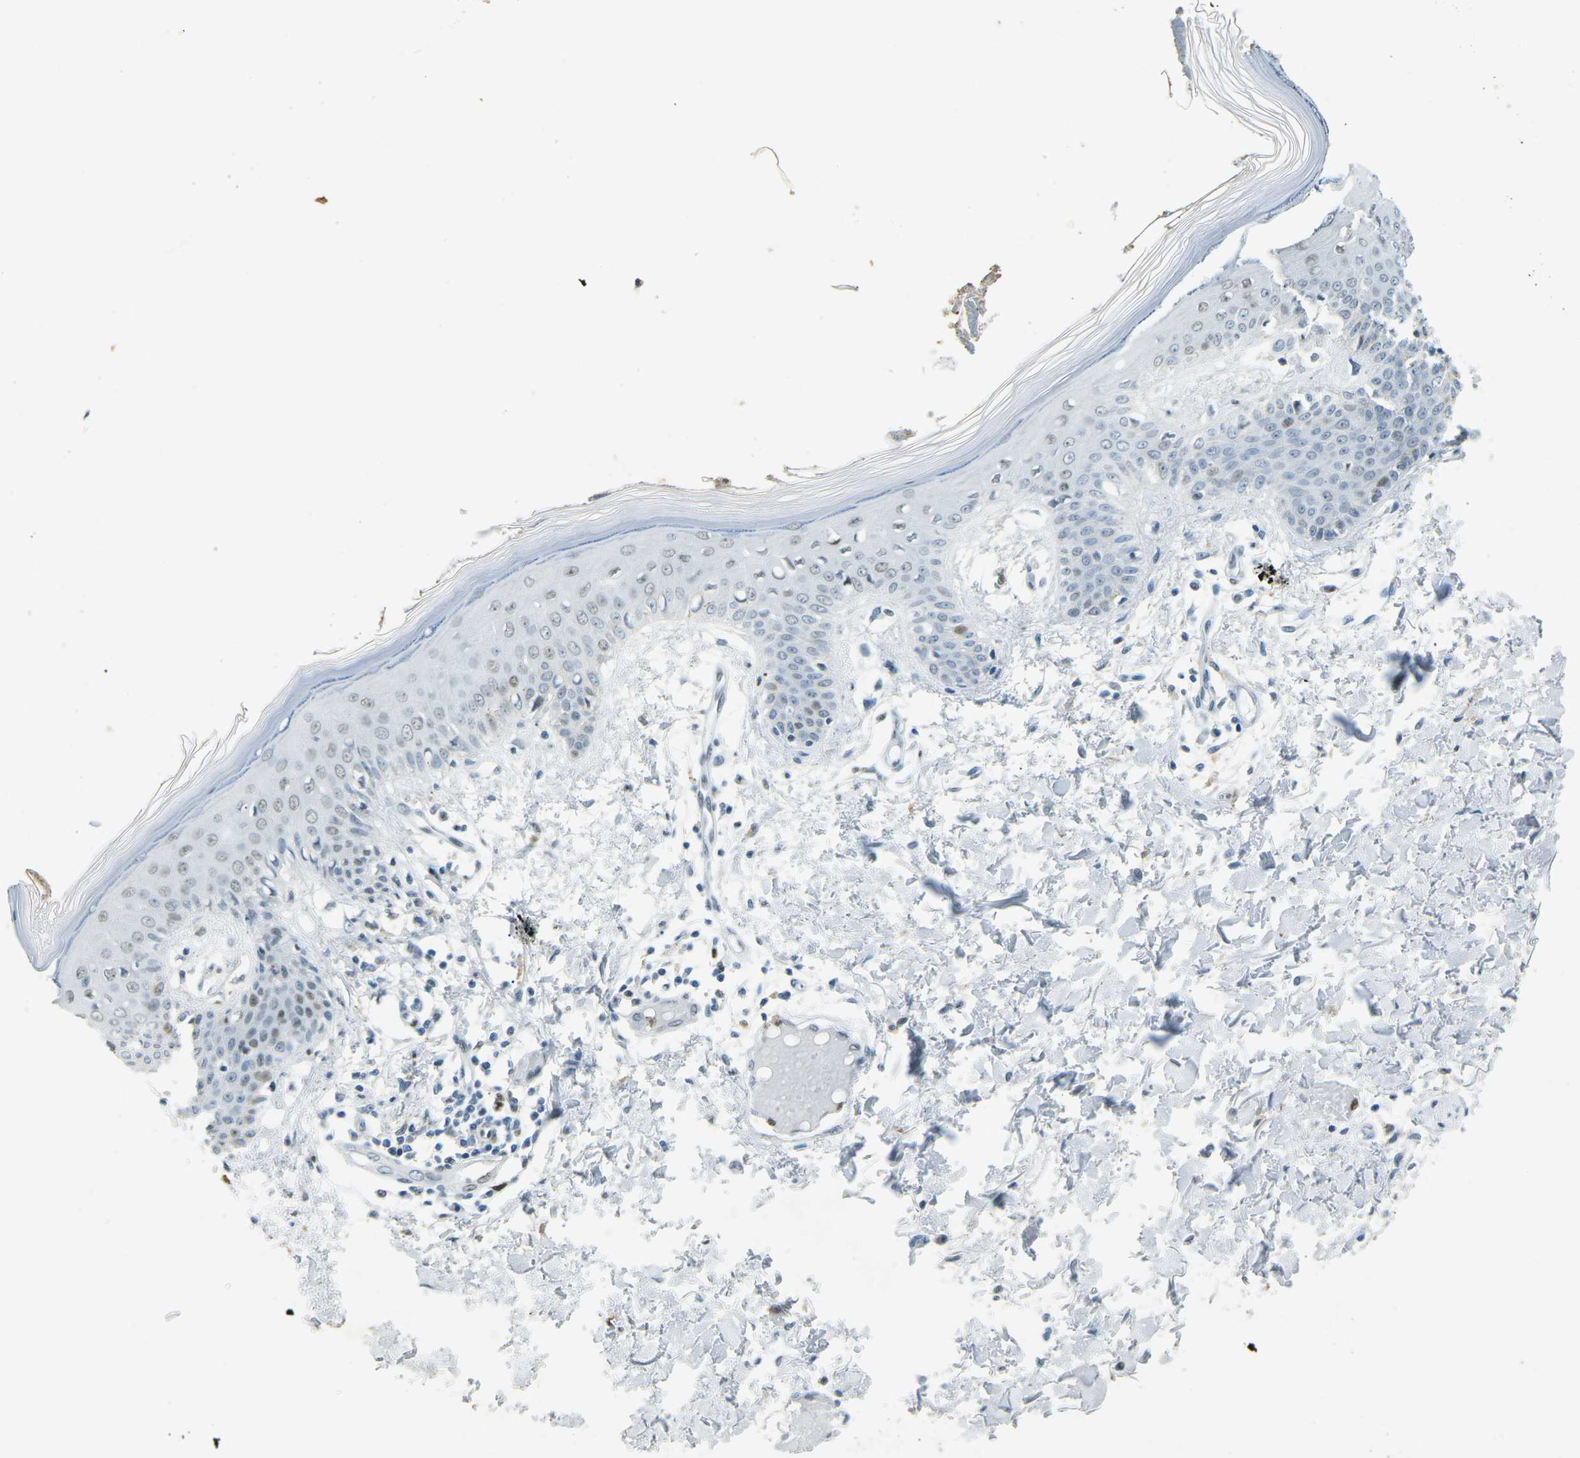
{"staining": {"intensity": "negative", "quantity": "none", "location": "none"}, "tissue": "skin", "cell_type": "Fibroblasts", "image_type": "normal", "snomed": [{"axis": "morphology", "description": "Normal tissue, NOS"}, {"axis": "topography", "description": "Skin"}], "caption": "Histopathology image shows no significant protein positivity in fibroblasts of unremarkable skin.", "gene": "RB1", "patient": {"sex": "male", "age": 53}}